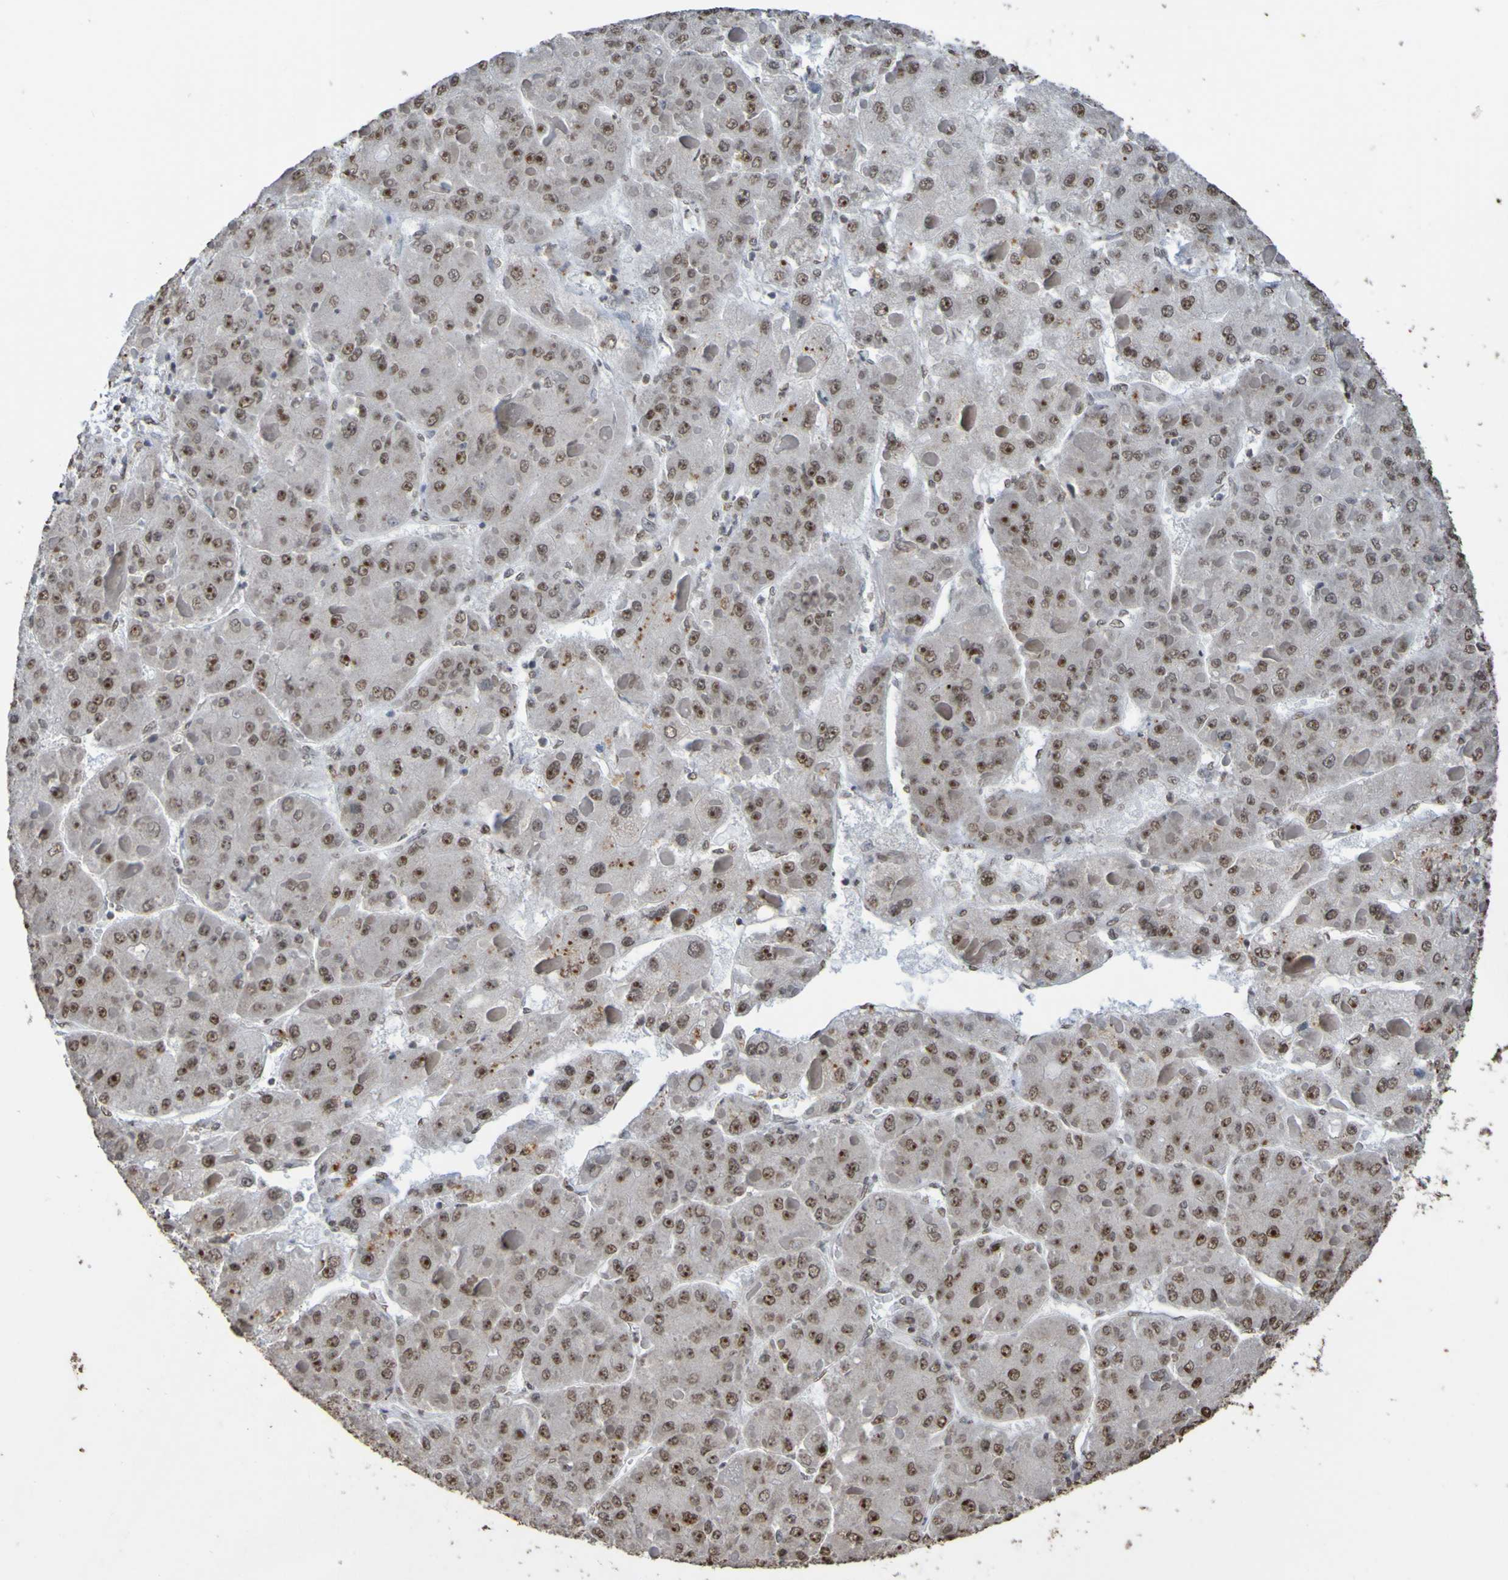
{"staining": {"intensity": "strong", "quantity": "25%-75%", "location": "nuclear"}, "tissue": "liver cancer", "cell_type": "Tumor cells", "image_type": "cancer", "snomed": [{"axis": "morphology", "description": "Carcinoma, Hepatocellular, NOS"}, {"axis": "topography", "description": "Liver"}], "caption": "Hepatocellular carcinoma (liver) was stained to show a protein in brown. There is high levels of strong nuclear staining in about 25%-75% of tumor cells.", "gene": "ALKBH2", "patient": {"sex": "female", "age": 73}}